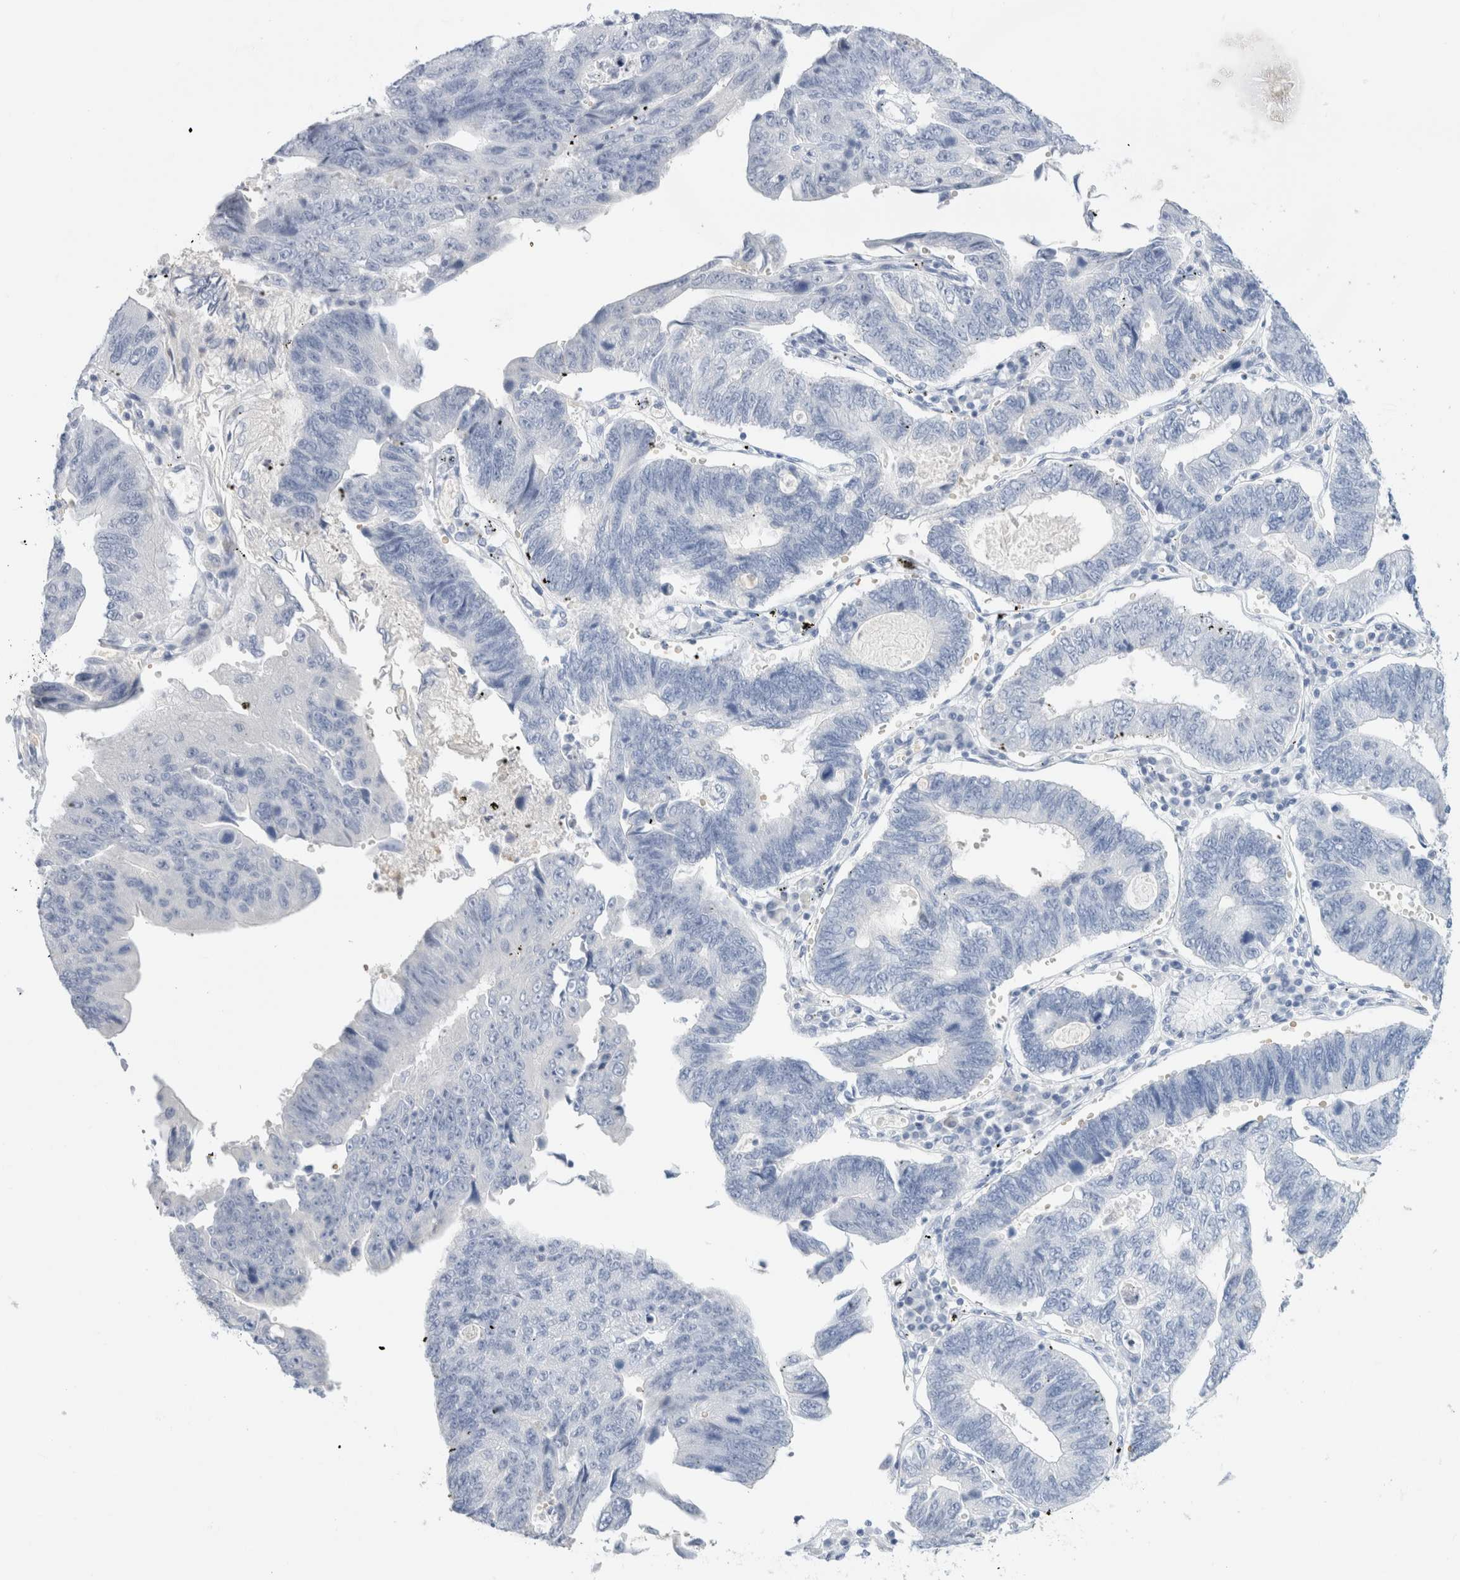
{"staining": {"intensity": "negative", "quantity": "none", "location": "none"}, "tissue": "stomach cancer", "cell_type": "Tumor cells", "image_type": "cancer", "snomed": [{"axis": "morphology", "description": "Adenocarcinoma, NOS"}, {"axis": "topography", "description": "Stomach"}], "caption": "High power microscopy histopathology image of an immunohistochemistry (IHC) image of stomach adenocarcinoma, revealing no significant positivity in tumor cells.", "gene": "ARG1", "patient": {"sex": "male", "age": 59}}